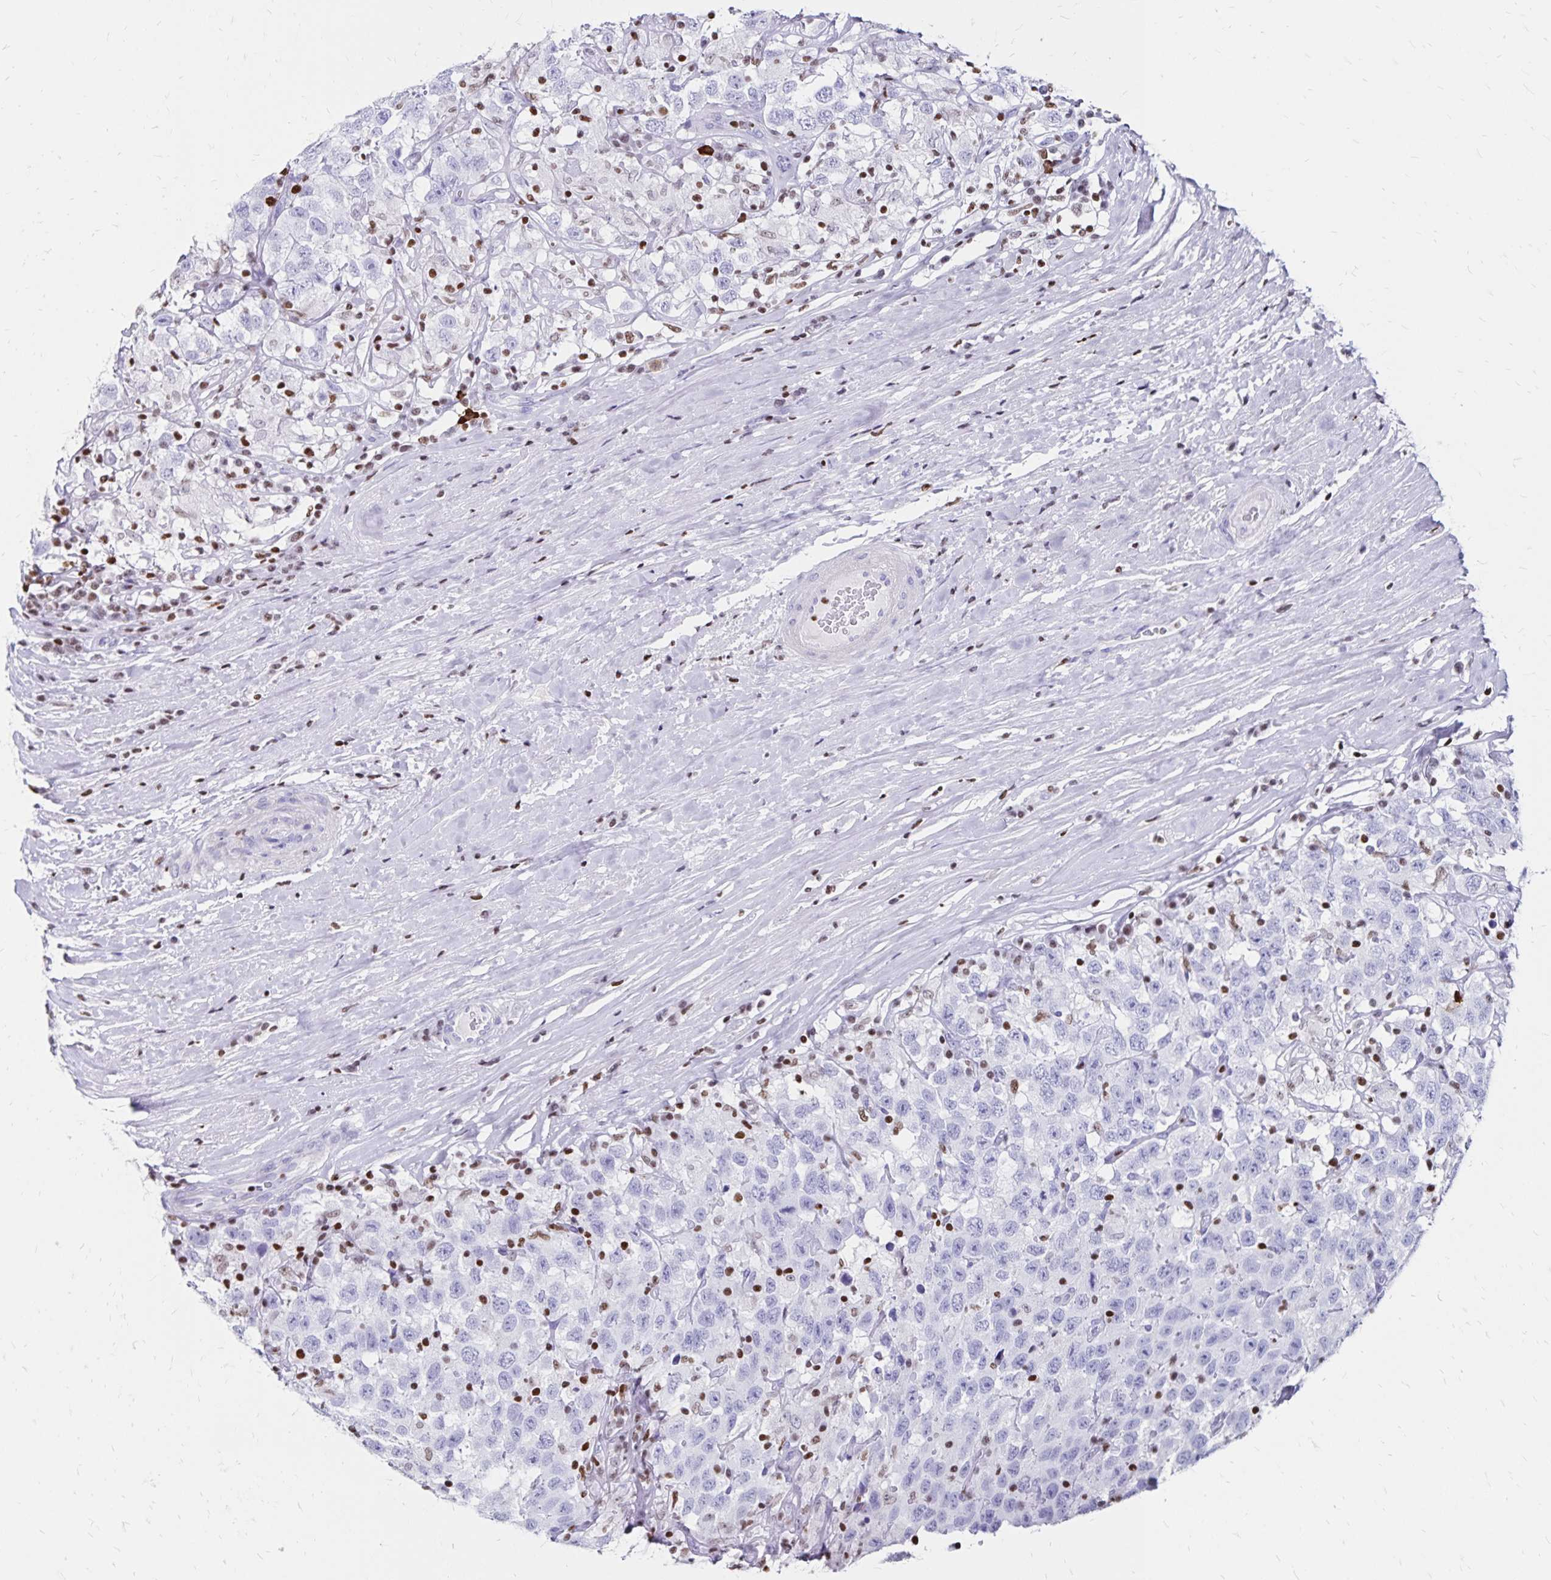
{"staining": {"intensity": "negative", "quantity": "none", "location": "none"}, "tissue": "testis cancer", "cell_type": "Tumor cells", "image_type": "cancer", "snomed": [{"axis": "morphology", "description": "Seminoma, NOS"}, {"axis": "topography", "description": "Testis"}], "caption": "Testis cancer (seminoma) was stained to show a protein in brown. There is no significant expression in tumor cells.", "gene": "IKZF1", "patient": {"sex": "male", "age": 41}}